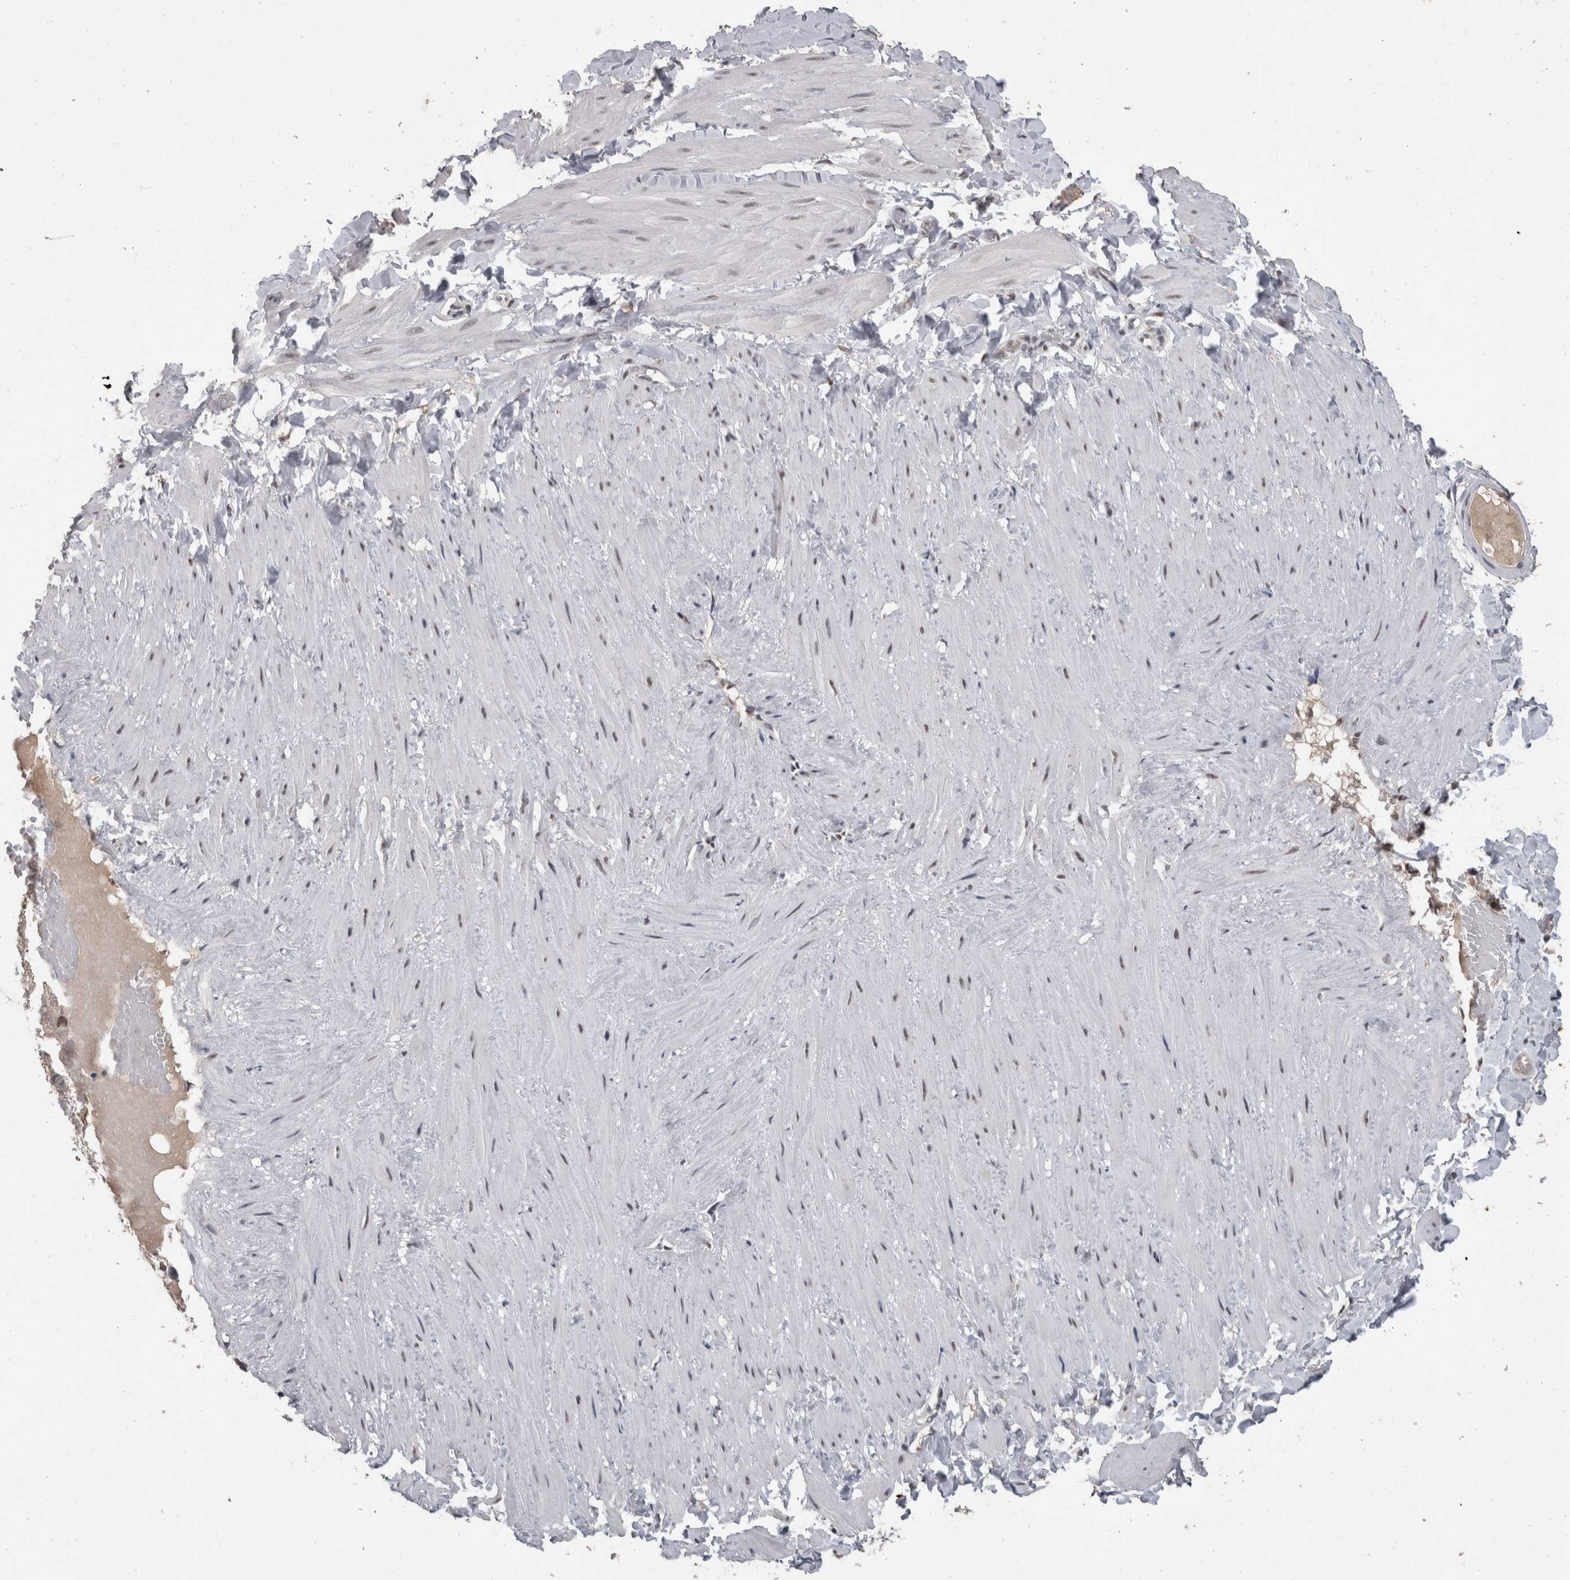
{"staining": {"intensity": "negative", "quantity": "none", "location": "none"}, "tissue": "soft tissue", "cell_type": "Fibroblasts", "image_type": "normal", "snomed": [{"axis": "morphology", "description": "Normal tissue, NOS"}, {"axis": "topography", "description": "Adipose tissue"}, {"axis": "topography", "description": "Vascular tissue"}, {"axis": "topography", "description": "Peripheral nerve tissue"}], "caption": "The micrograph shows no staining of fibroblasts in benign soft tissue.", "gene": "DDX17", "patient": {"sex": "male", "age": 25}}